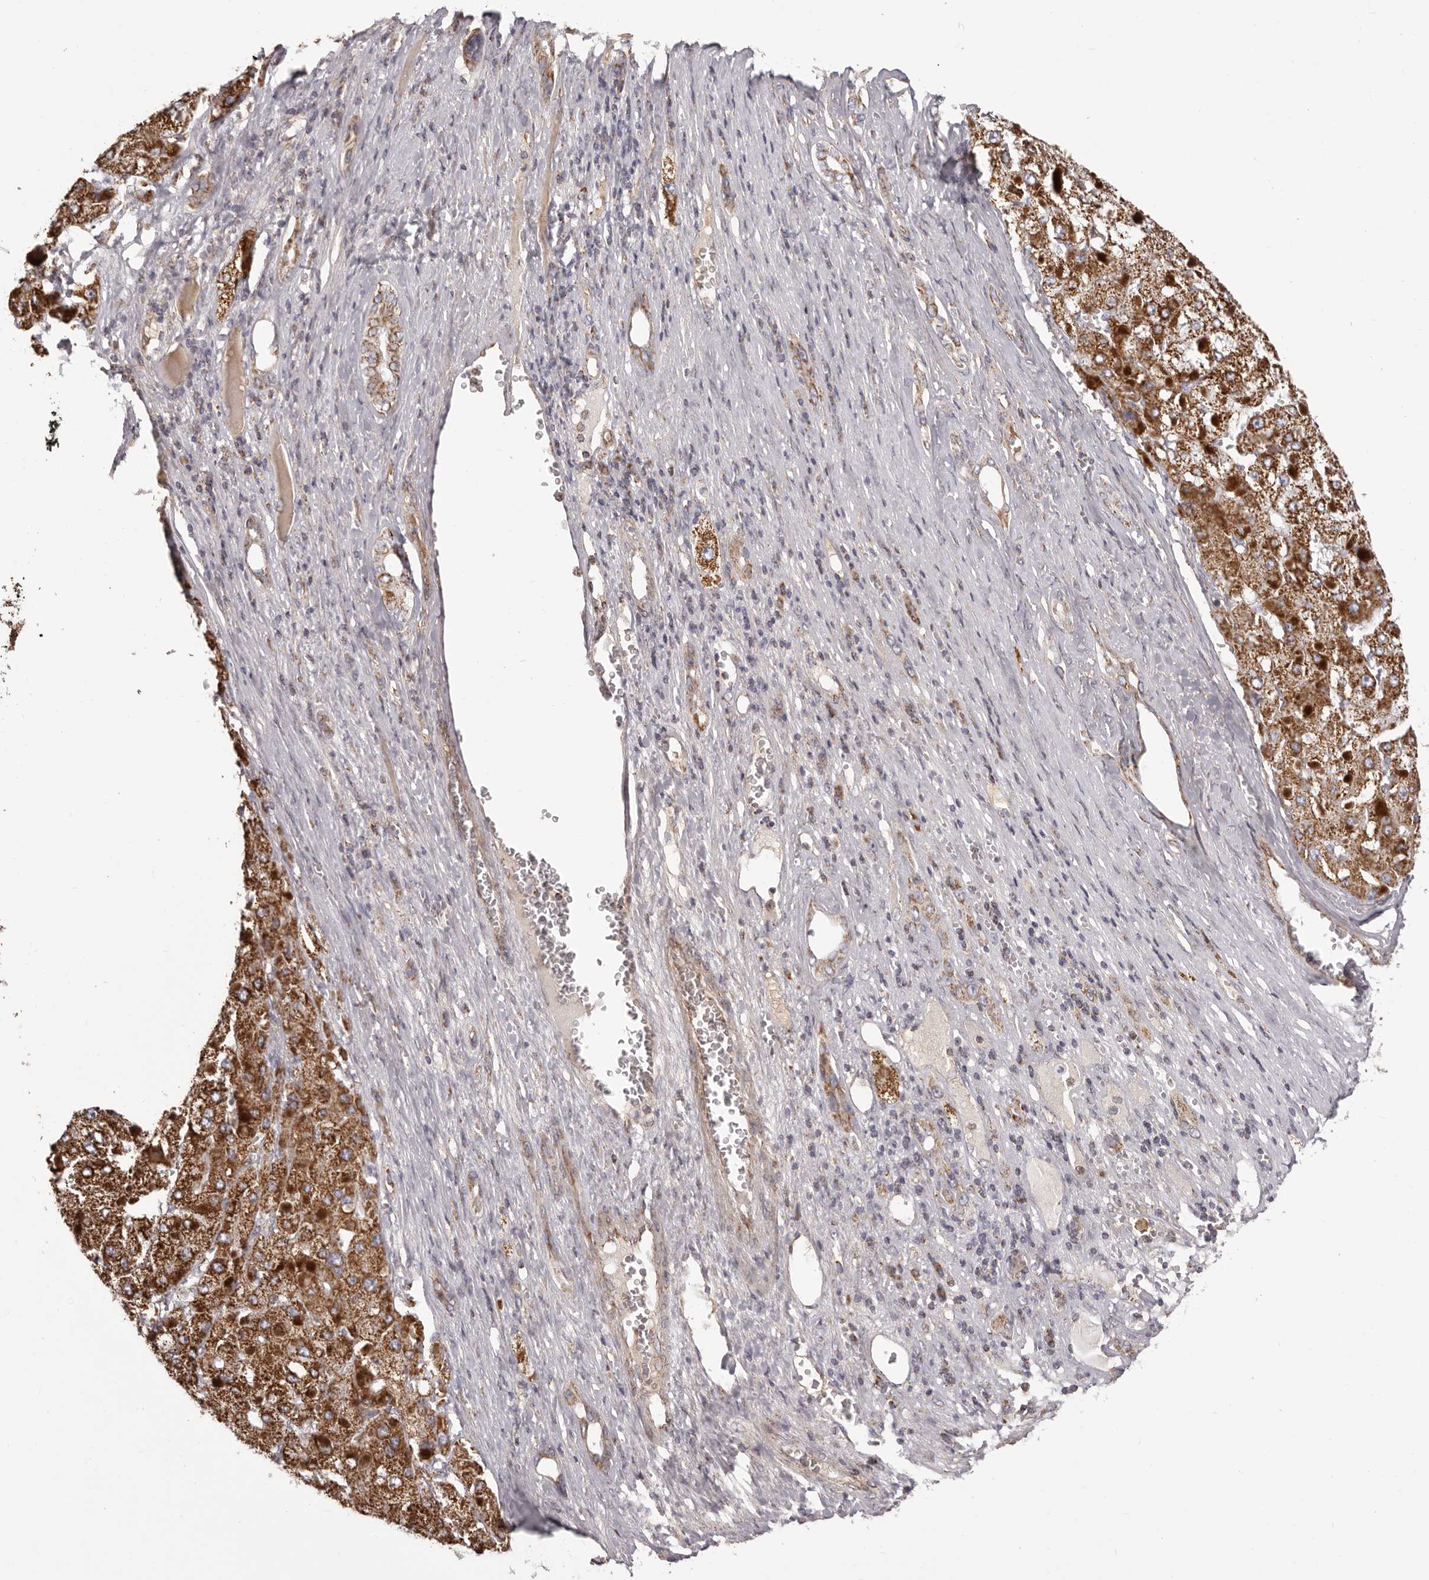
{"staining": {"intensity": "strong", "quantity": ">75%", "location": "cytoplasmic/membranous"}, "tissue": "liver cancer", "cell_type": "Tumor cells", "image_type": "cancer", "snomed": [{"axis": "morphology", "description": "Carcinoma, Hepatocellular, NOS"}, {"axis": "topography", "description": "Liver"}], "caption": "Immunohistochemical staining of human hepatocellular carcinoma (liver) reveals high levels of strong cytoplasmic/membranous protein positivity in approximately >75% of tumor cells. Nuclei are stained in blue.", "gene": "CHRM2", "patient": {"sex": "female", "age": 73}}